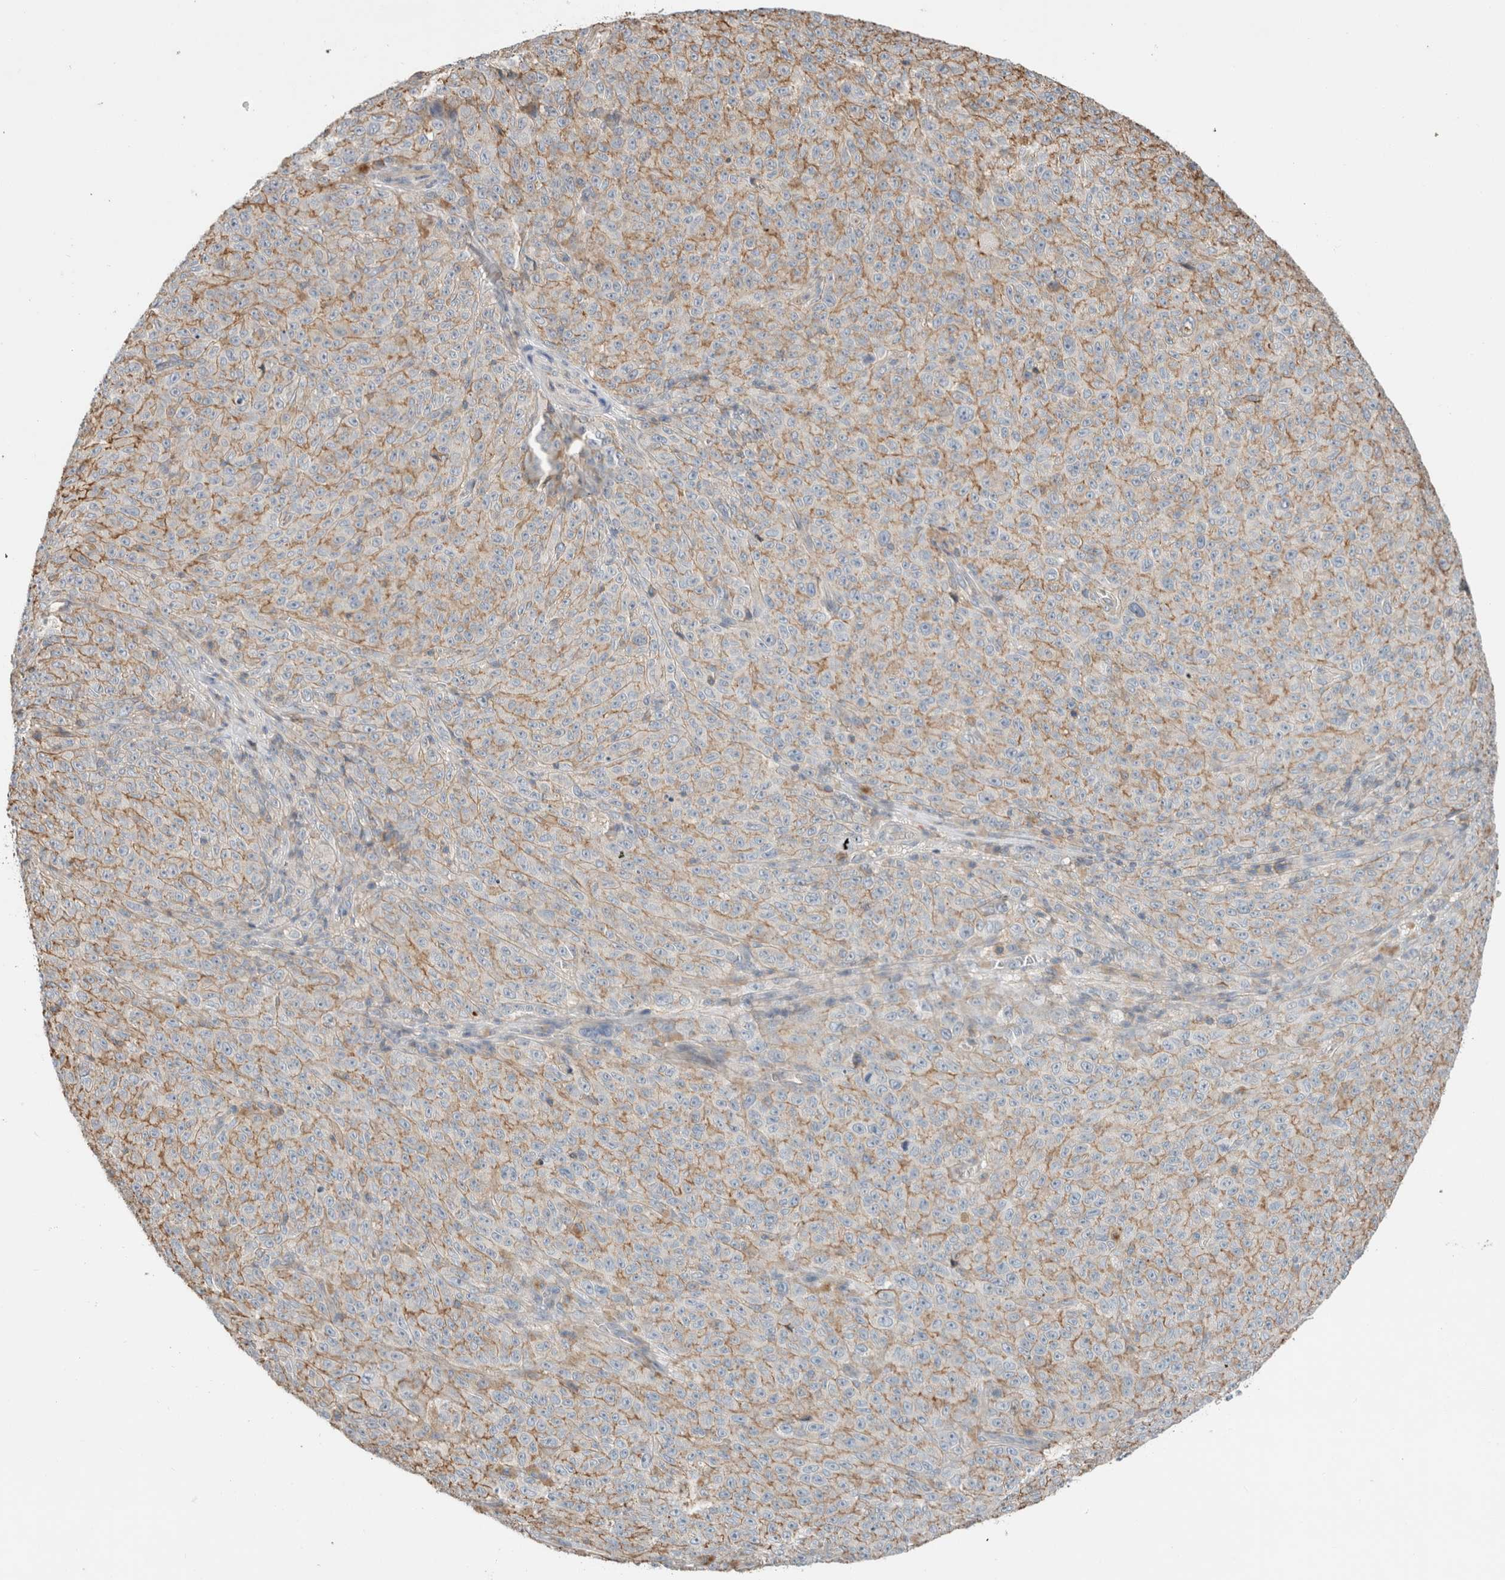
{"staining": {"intensity": "weak", "quantity": "25%-75%", "location": "cytoplasmic/membranous"}, "tissue": "melanoma", "cell_type": "Tumor cells", "image_type": "cancer", "snomed": [{"axis": "morphology", "description": "Malignant melanoma, NOS"}, {"axis": "topography", "description": "Skin"}], "caption": "Immunohistochemical staining of melanoma exhibits low levels of weak cytoplasmic/membranous protein positivity in about 25%-75% of tumor cells.", "gene": "ERCC6L2", "patient": {"sex": "female", "age": 82}}